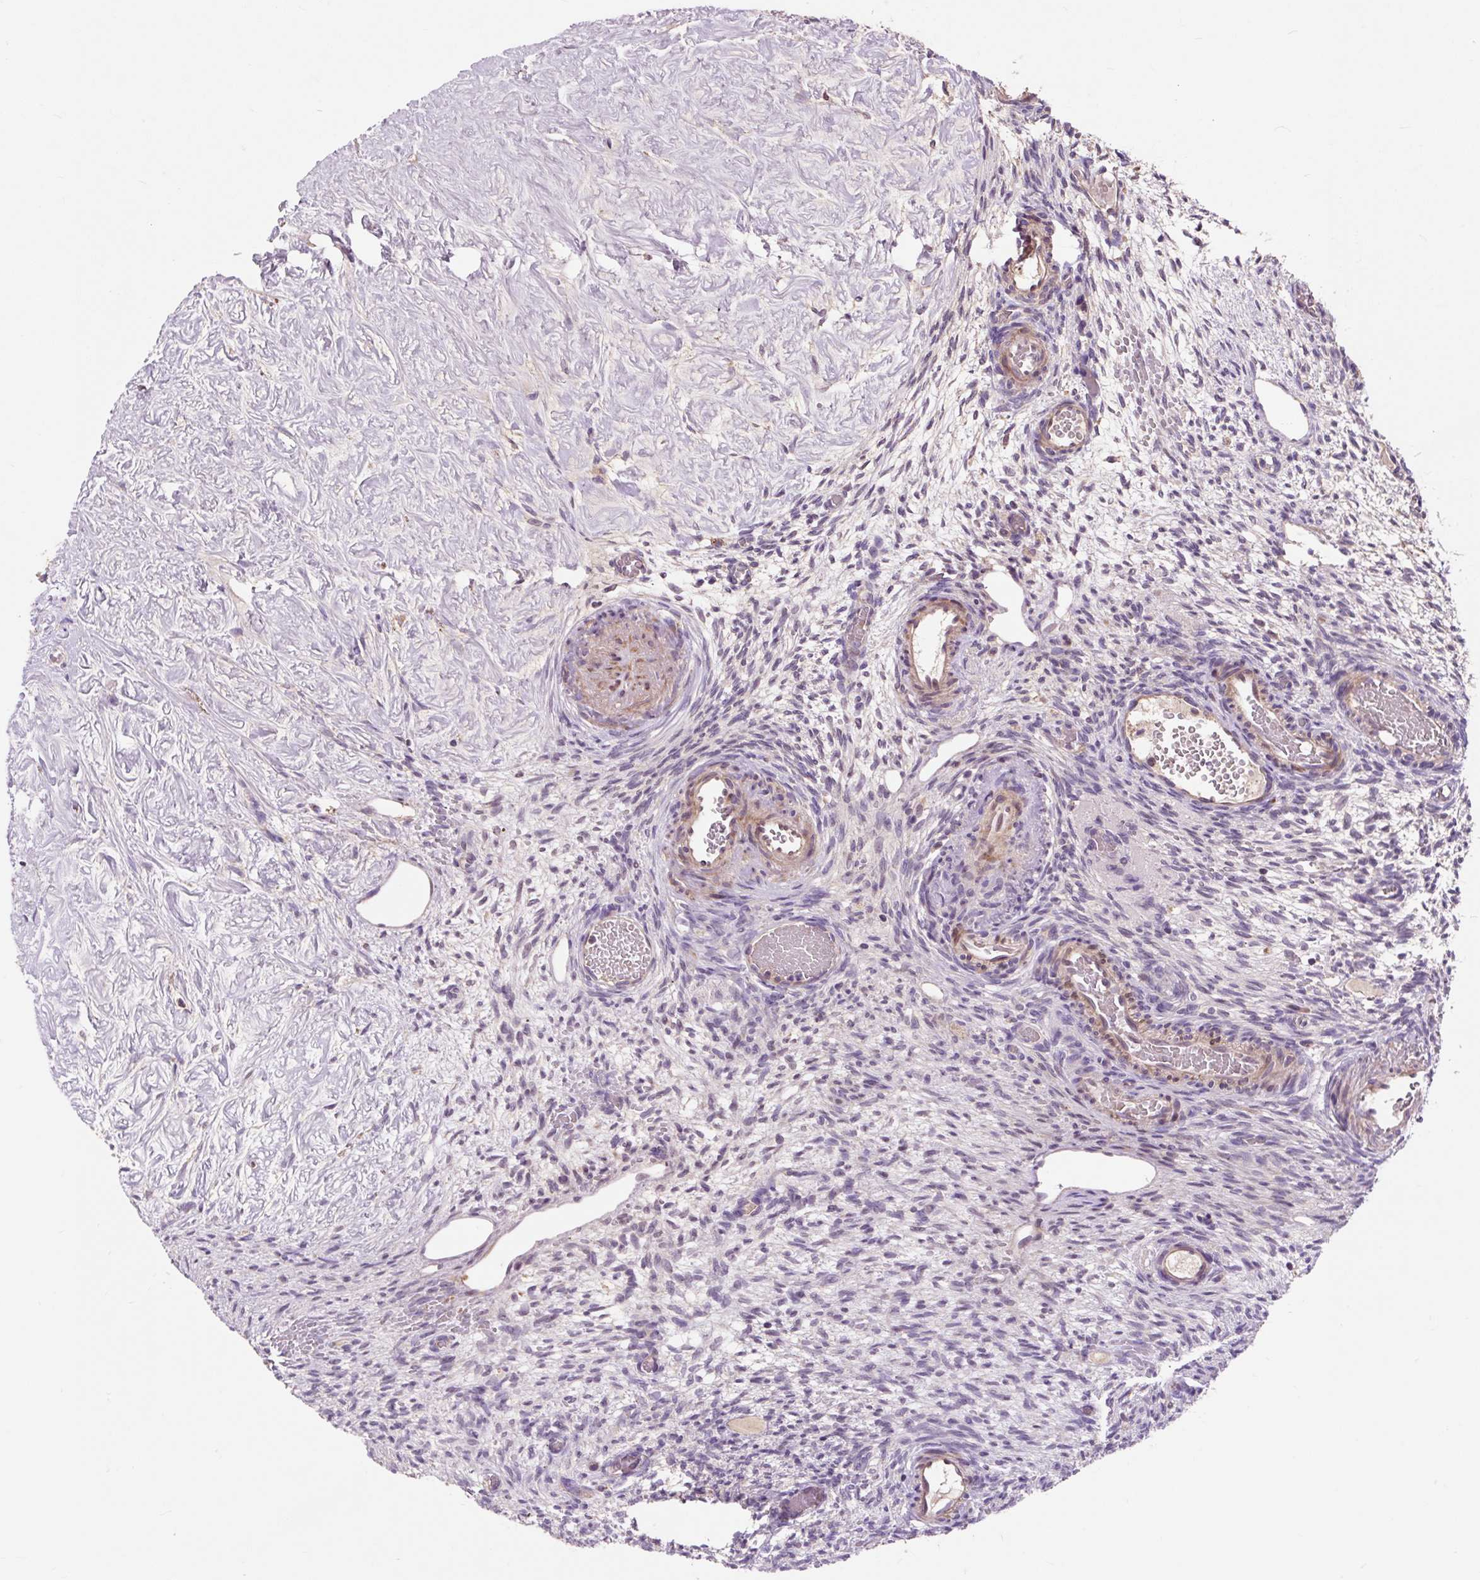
{"staining": {"intensity": "strong", "quantity": "<25%", "location": "cytoplasmic/membranous"}, "tissue": "ovary", "cell_type": "Follicle cells", "image_type": "normal", "snomed": [{"axis": "morphology", "description": "Normal tissue, NOS"}, {"axis": "topography", "description": "Ovary"}], "caption": "IHC staining of normal ovary, which shows medium levels of strong cytoplasmic/membranous expression in about <25% of follicle cells indicating strong cytoplasmic/membranous protein positivity. The staining was performed using DAB (3,3'-diaminobenzidine) (brown) for protein detection and nuclei were counterstained in hematoxylin (blue).", "gene": "PRIMPOL", "patient": {"sex": "female", "age": 67}}